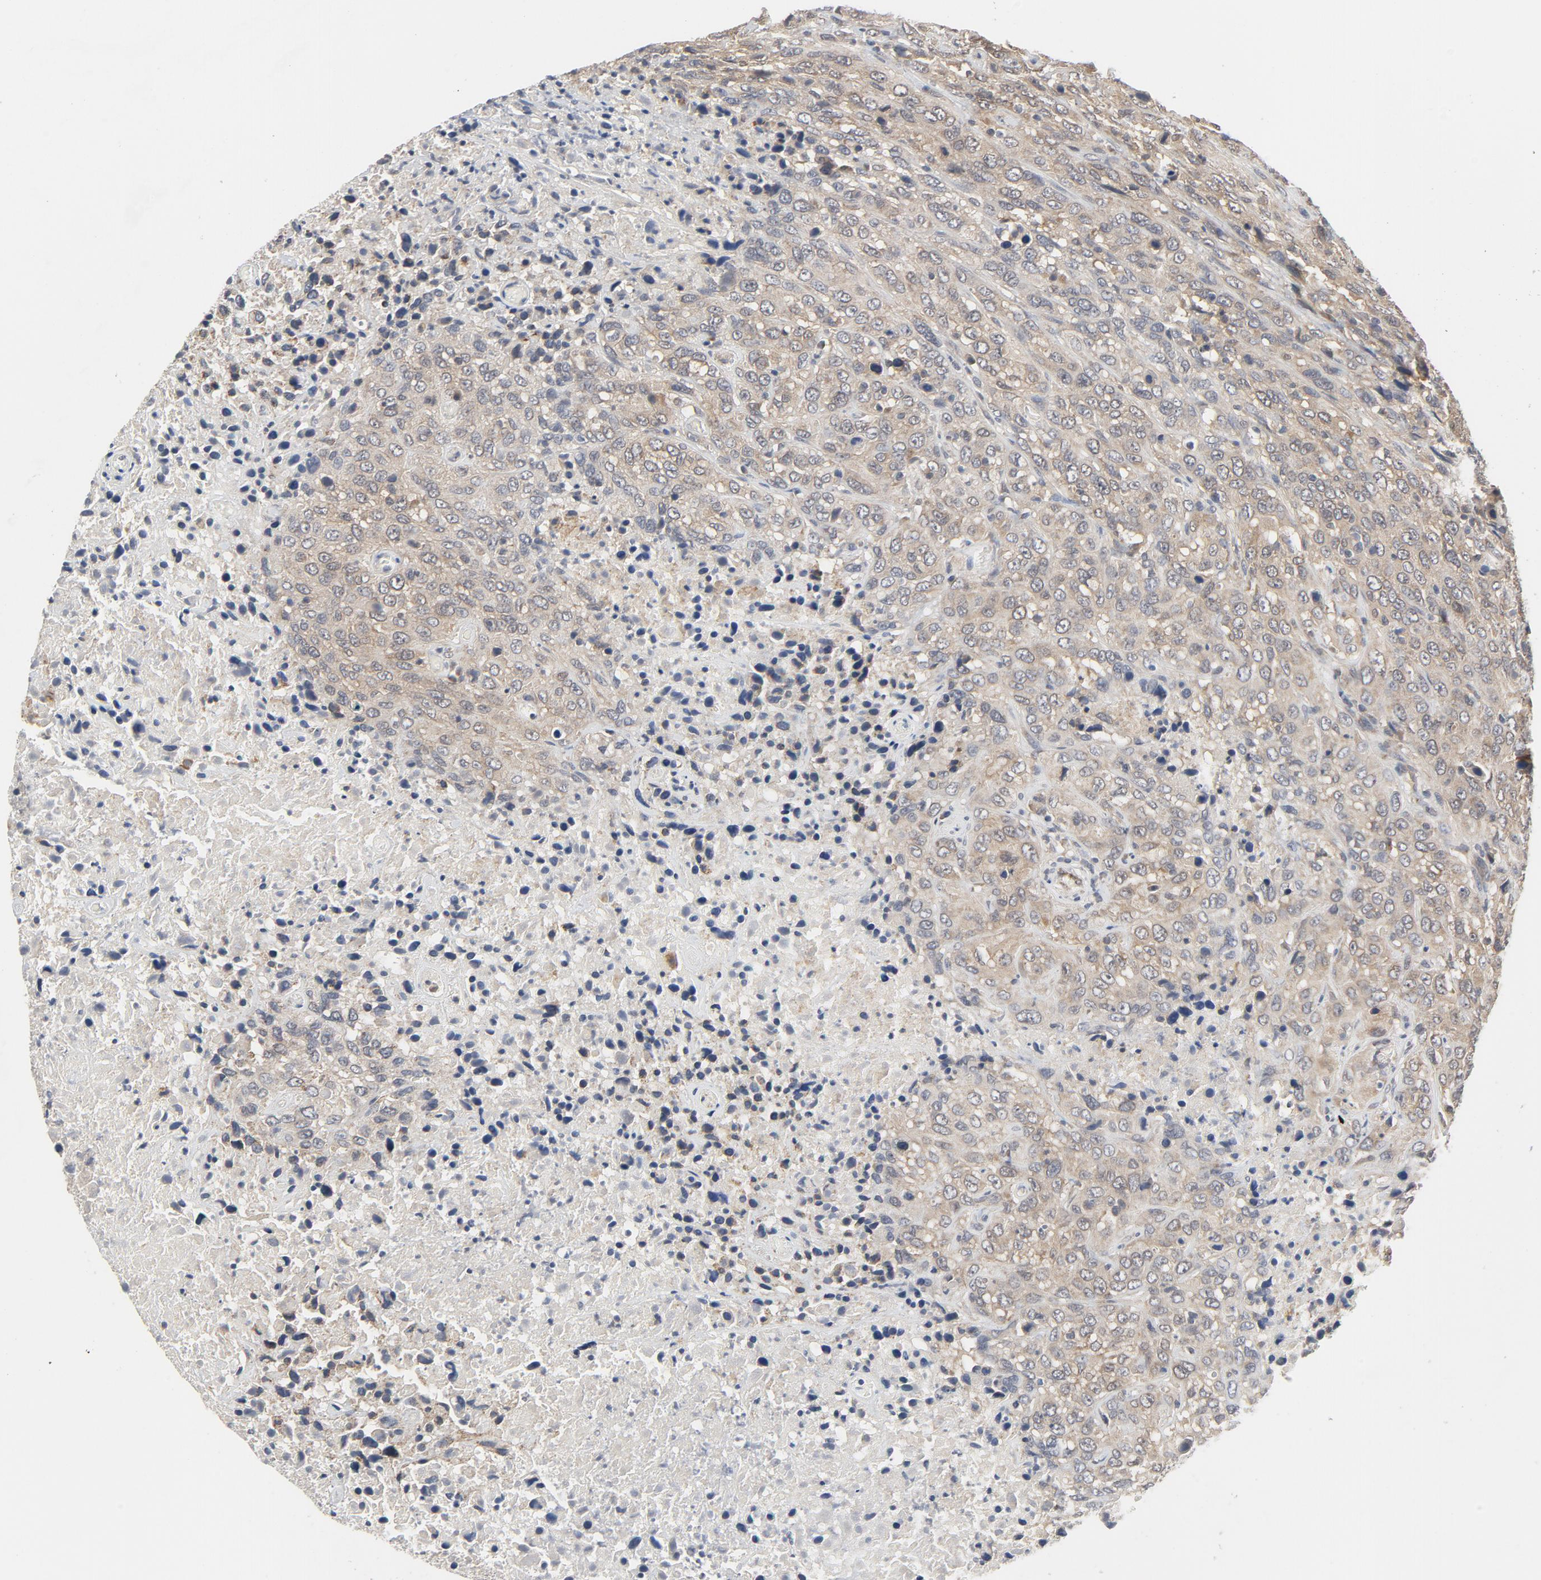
{"staining": {"intensity": "moderate", "quantity": ">75%", "location": "cytoplasmic/membranous"}, "tissue": "urothelial cancer", "cell_type": "Tumor cells", "image_type": "cancer", "snomed": [{"axis": "morphology", "description": "Urothelial carcinoma, High grade"}, {"axis": "topography", "description": "Urinary bladder"}], "caption": "IHC micrograph of neoplastic tissue: urothelial cancer stained using immunohistochemistry (IHC) displays medium levels of moderate protein expression localized specifically in the cytoplasmic/membranous of tumor cells, appearing as a cytoplasmic/membranous brown color.", "gene": "C14orf119", "patient": {"sex": "male", "age": 61}}